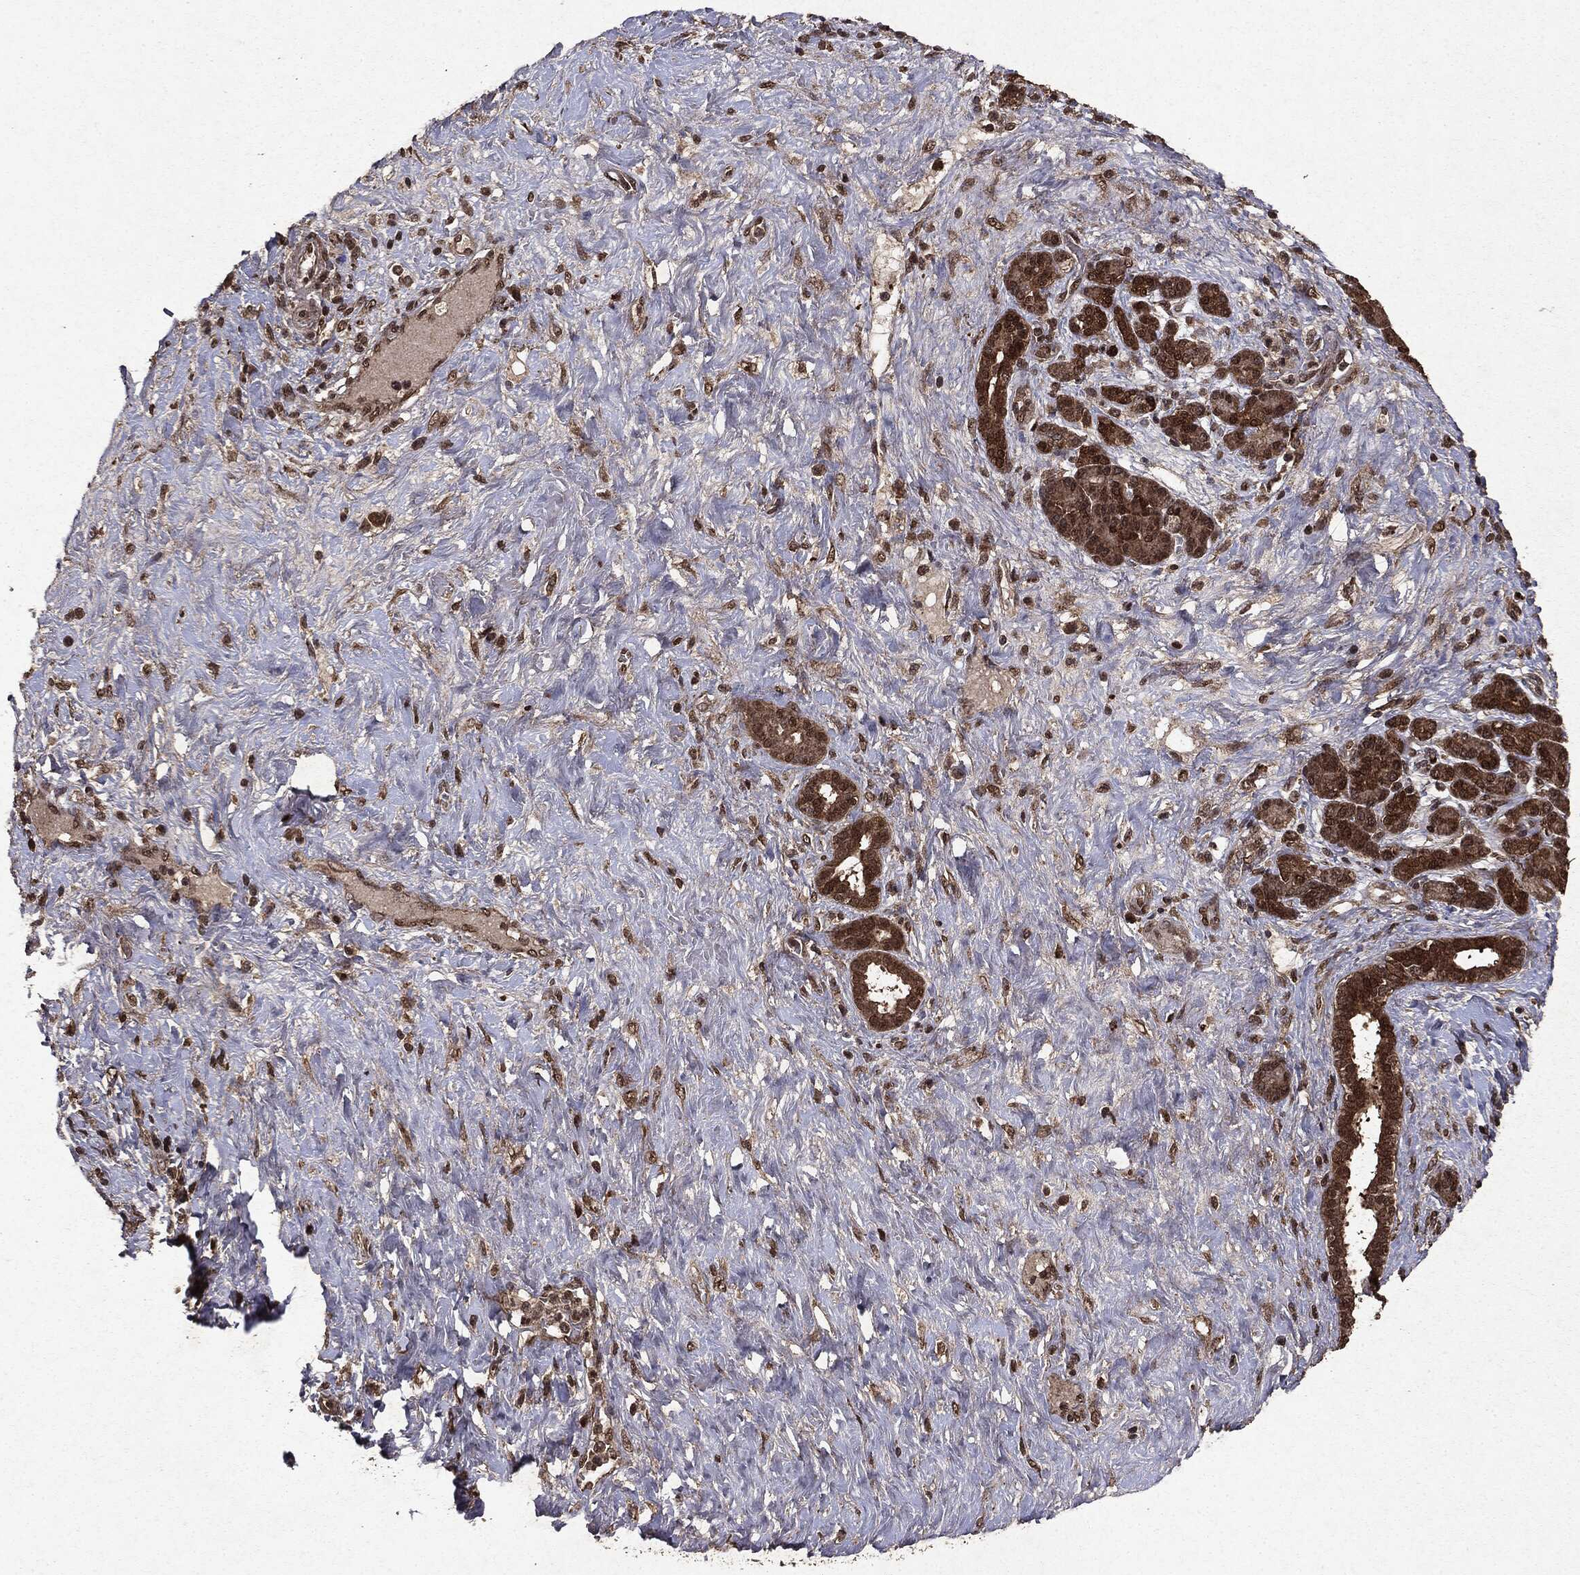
{"staining": {"intensity": "moderate", "quantity": ">75%", "location": "cytoplasmic/membranous,nuclear"}, "tissue": "pancreatic cancer", "cell_type": "Tumor cells", "image_type": "cancer", "snomed": [{"axis": "morphology", "description": "Adenocarcinoma, NOS"}, {"axis": "topography", "description": "Pancreas"}], "caption": "Pancreatic adenocarcinoma stained with a protein marker displays moderate staining in tumor cells.", "gene": "PEBP1", "patient": {"sex": "male", "age": 44}}